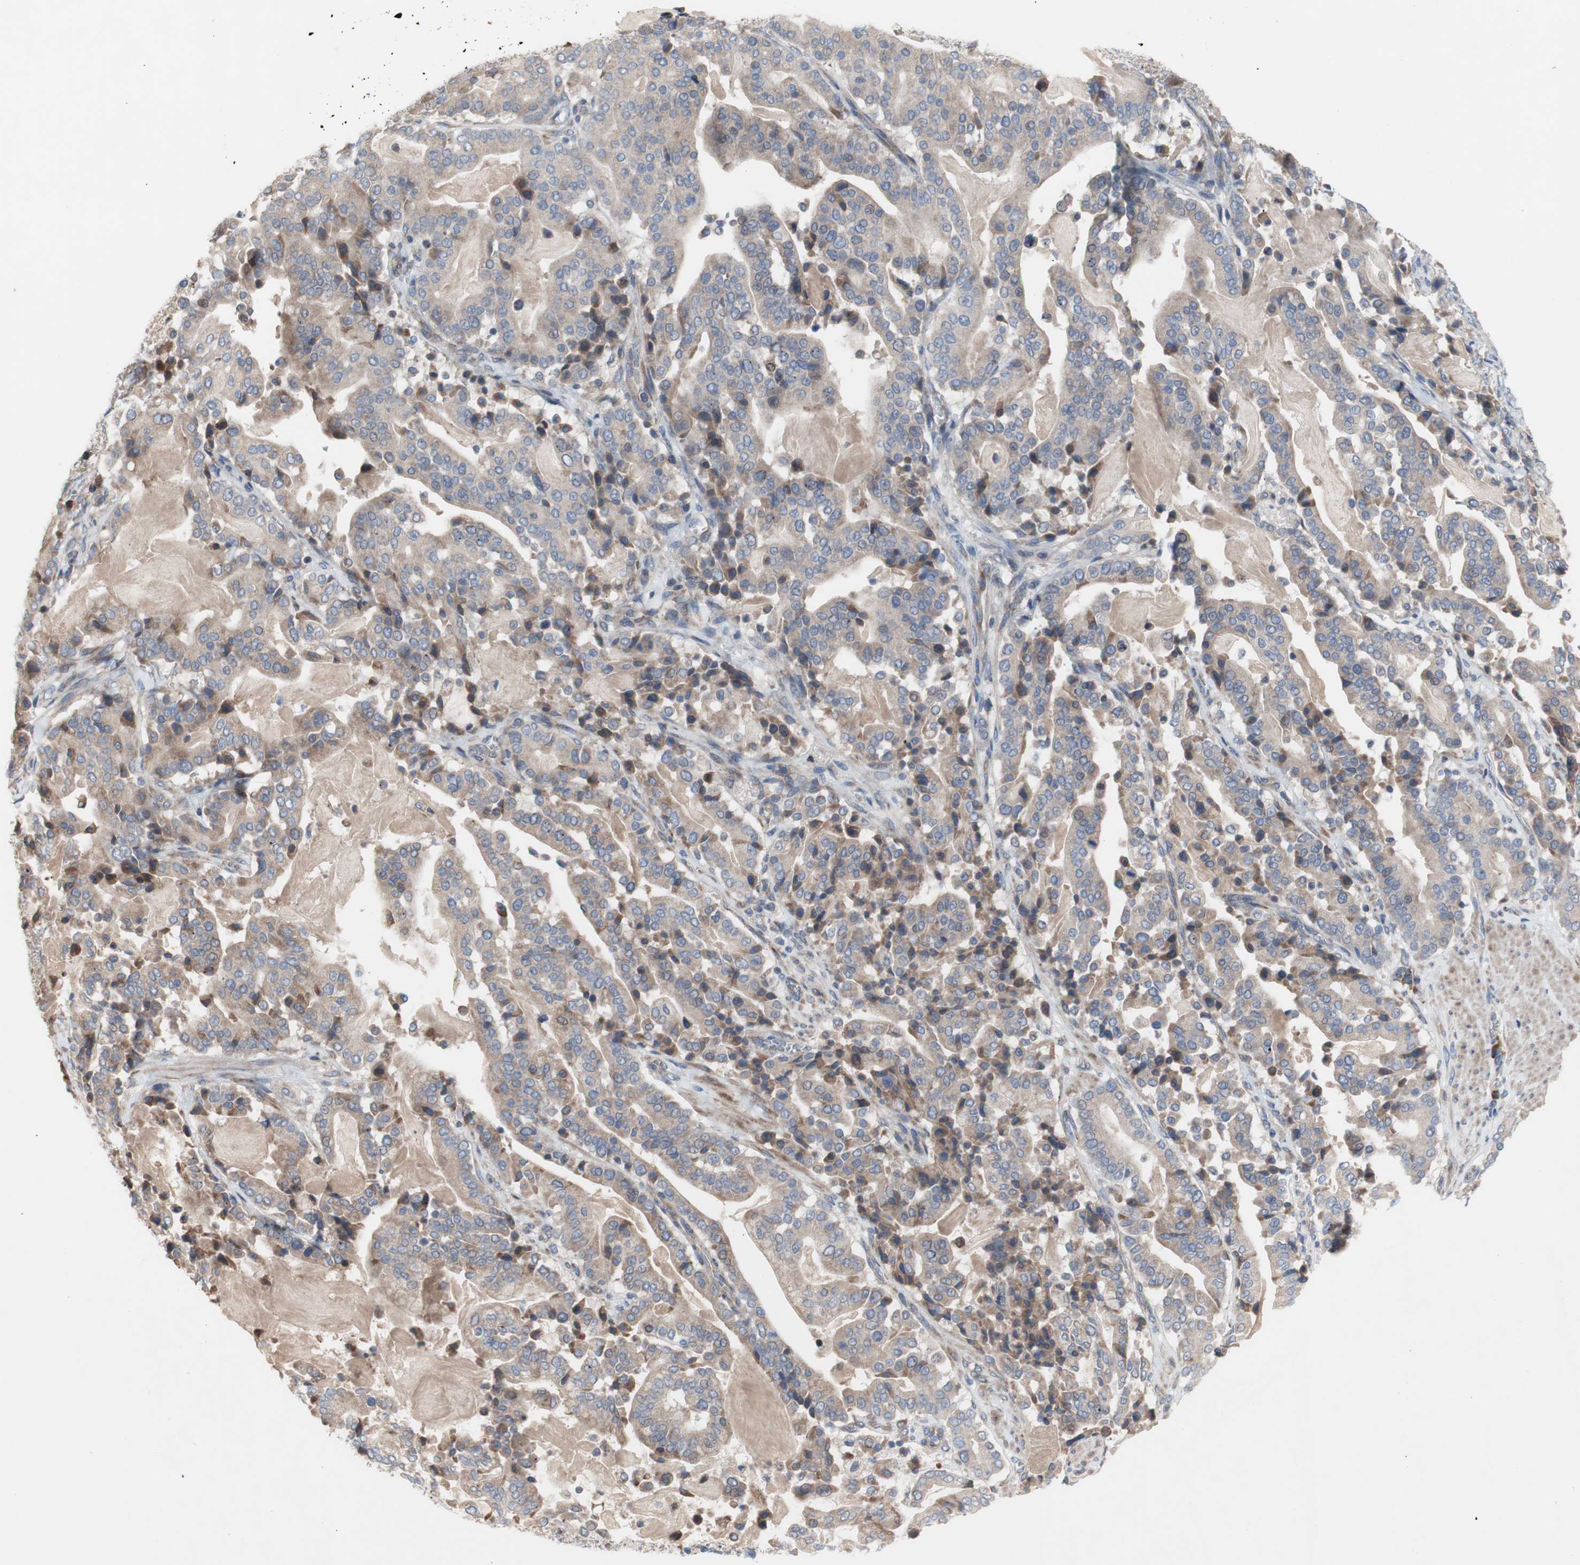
{"staining": {"intensity": "moderate", "quantity": ">75%", "location": "cytoplasmic/membranous"}, "tissue": "pancreatic cancer", "cell_type": "Tumor cells", "image_type": "cancer", "snomed": [{"axis": "morphology", "description": "Adenocarcinoma, NOS"}, {"axis": "topography", "description": "Pancreas"}], "caption": "Immunohistochemistry histopathology image of neoplastic tissue: pancreatic cancer stained using IHC exhibits medium levels of moderate protein expression localized specifically in the cytoplasmic/membranous of tumor cells, appearing as a cytoplasmic/membranous brown color.", "gene": "TTC14", "patient": {"sex": "male", "age": 63}}